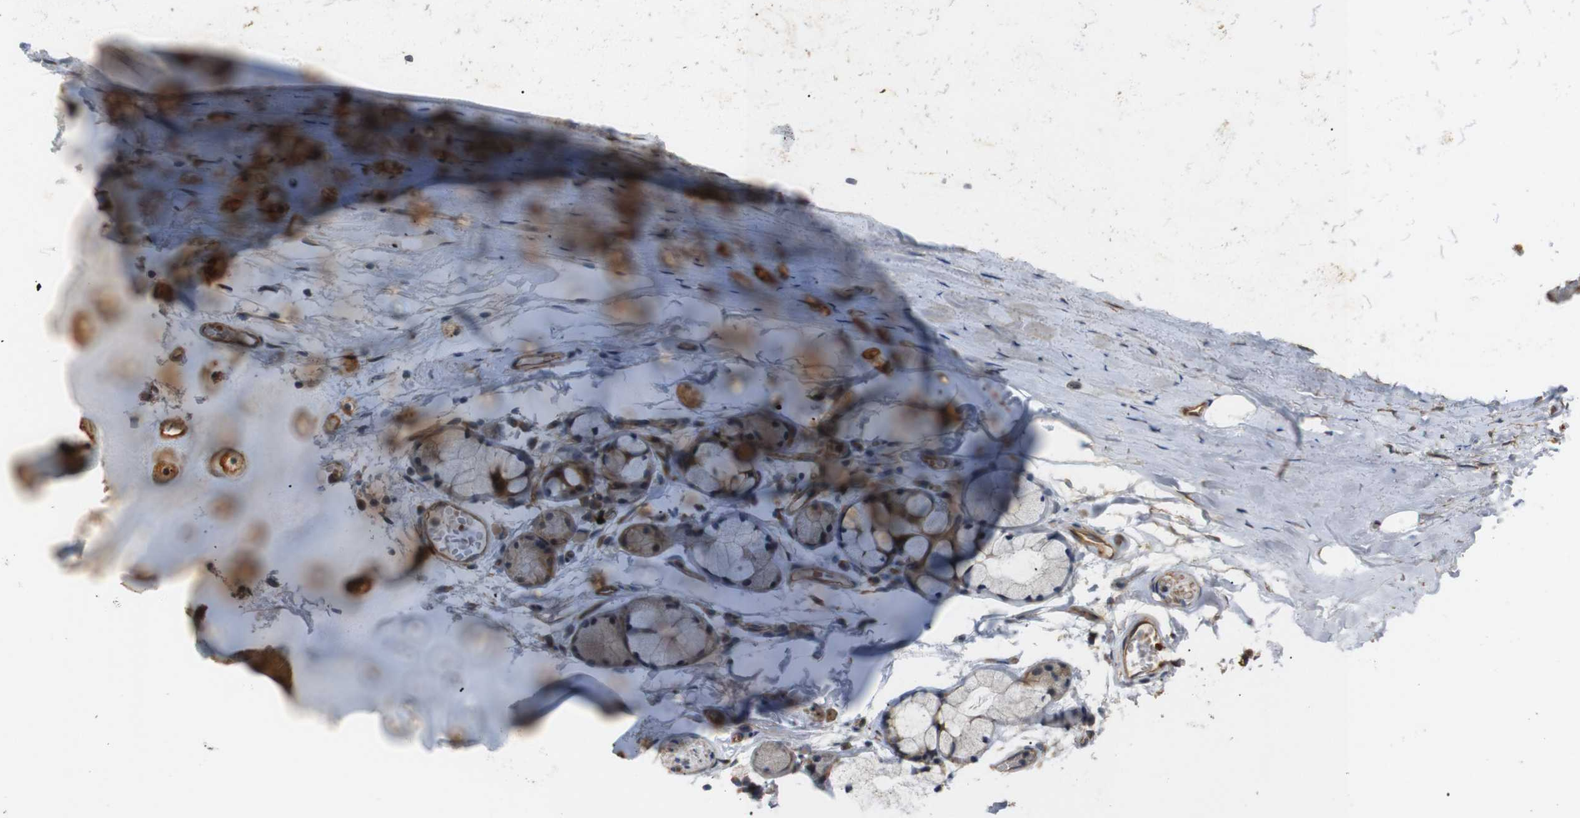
{"staining": {"intensity": "moderate", "quantity": ">75%", "location": "cytoplasmic/membranous"}, "tissue": "adipose tissue", "cell_type": "Adipocytes", "image_type": "normal", "snomed": [{"axis": "morphology", "description": "Normal tissue, NOS"}, {"axis": "topography", "description": "Cartilage tissue"}, {"axis": "topography", "description": "Bronchus"}], "caption": "High-power microscopy captured an immunohistochemistry (IHC) photomicrograph of unremarkable adipose tissue, revealing moderate cytoplasmic/membranous expression in about >75% of adipocytes. (DAB (3,3'-diaminobenzidine) IHC with brightfield microscopy, high magnification).", "gene": "RPTOR", "patient": {"sex": "female", "age": 73}}